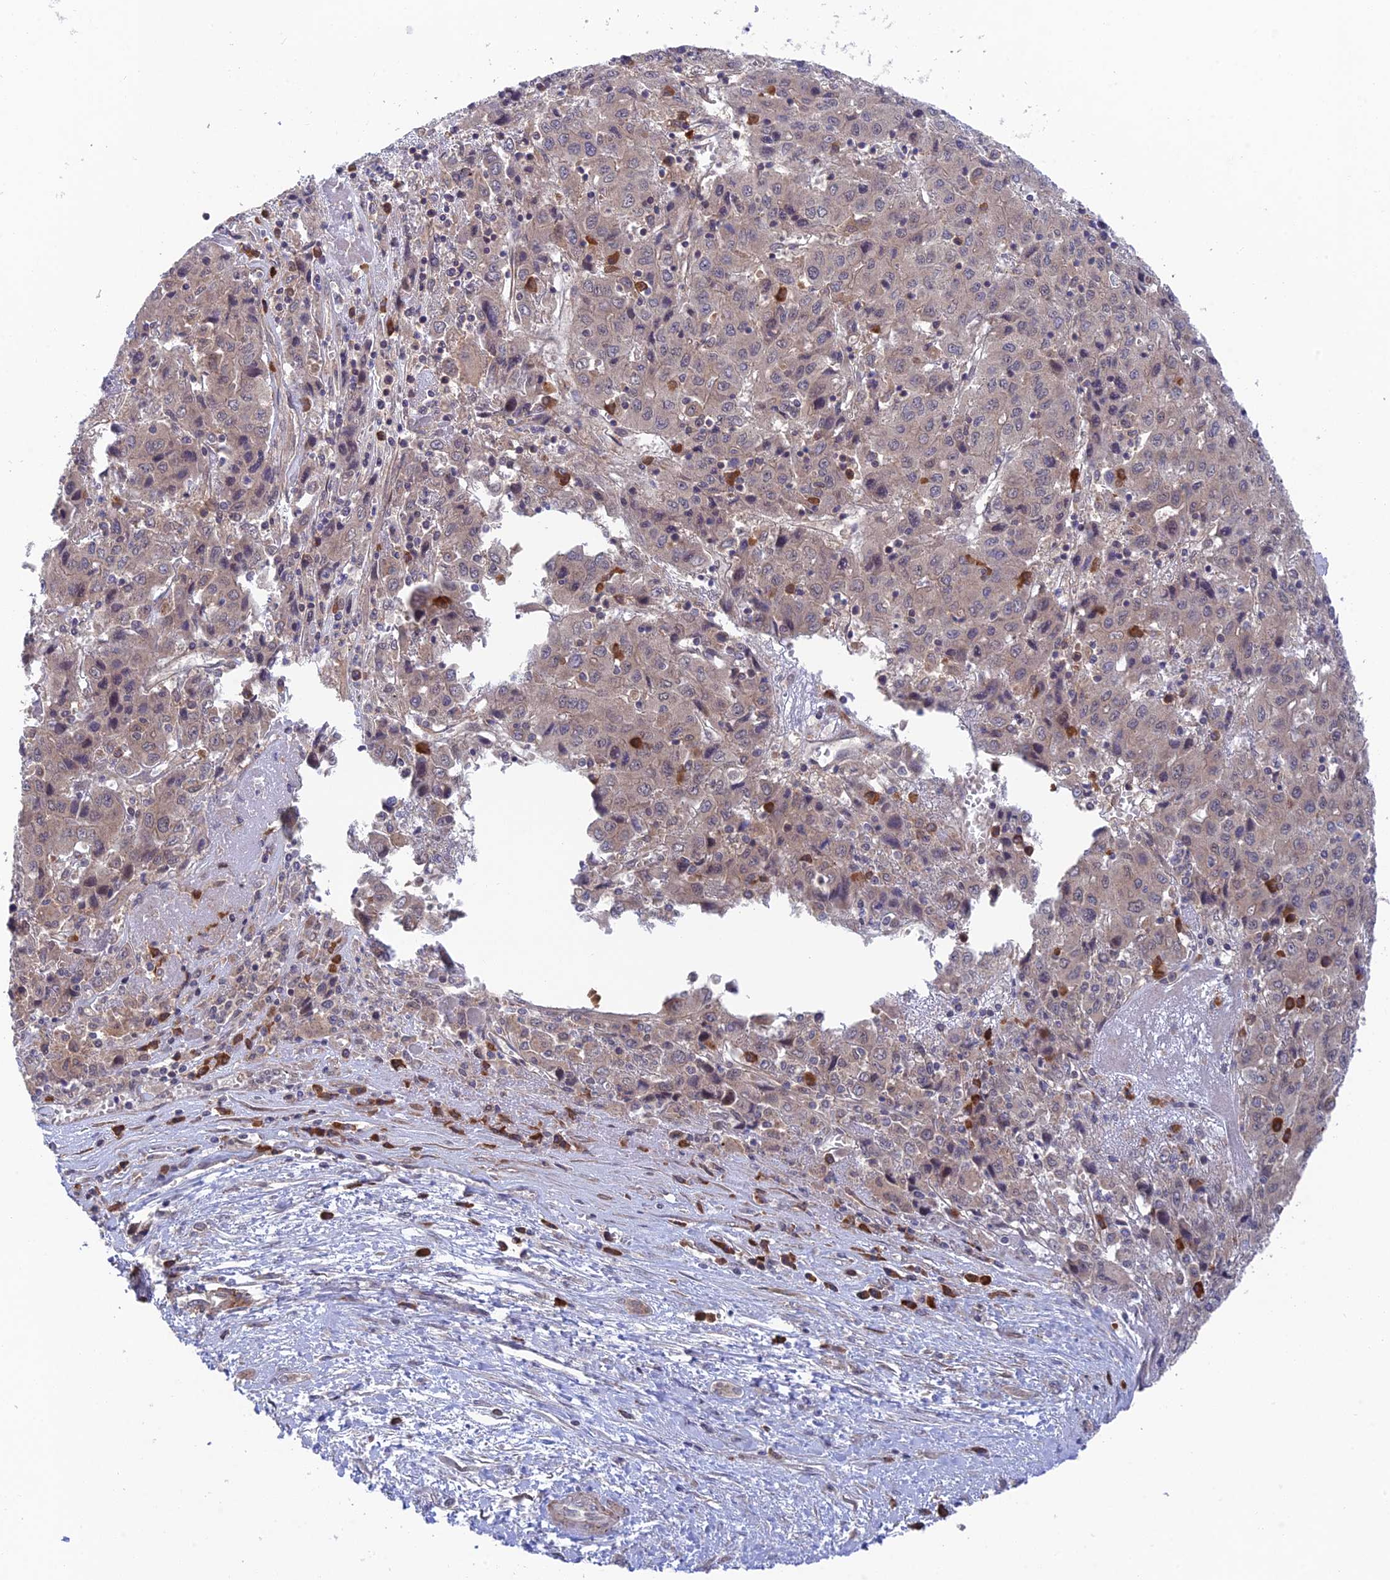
{"staining": {"intensity": "weak", "quantity": "<25%", "location": "nuclear"}, "tissue": "liver cancer", "cell_type": "Tumor cells", "image_type": "cancer", "snomed": [{"axis": "morphology", "description": "Carcinoma, Hepatocellular, NOS"}, {"axis": "topography", "description": "Liver"}], "caption": "Micrograph shows no protein expression in tumor cells of hepatocellular carcinoma (liver) tissue.", "gene": "UROS", "patient": {"sex": "female", "age": 53}}